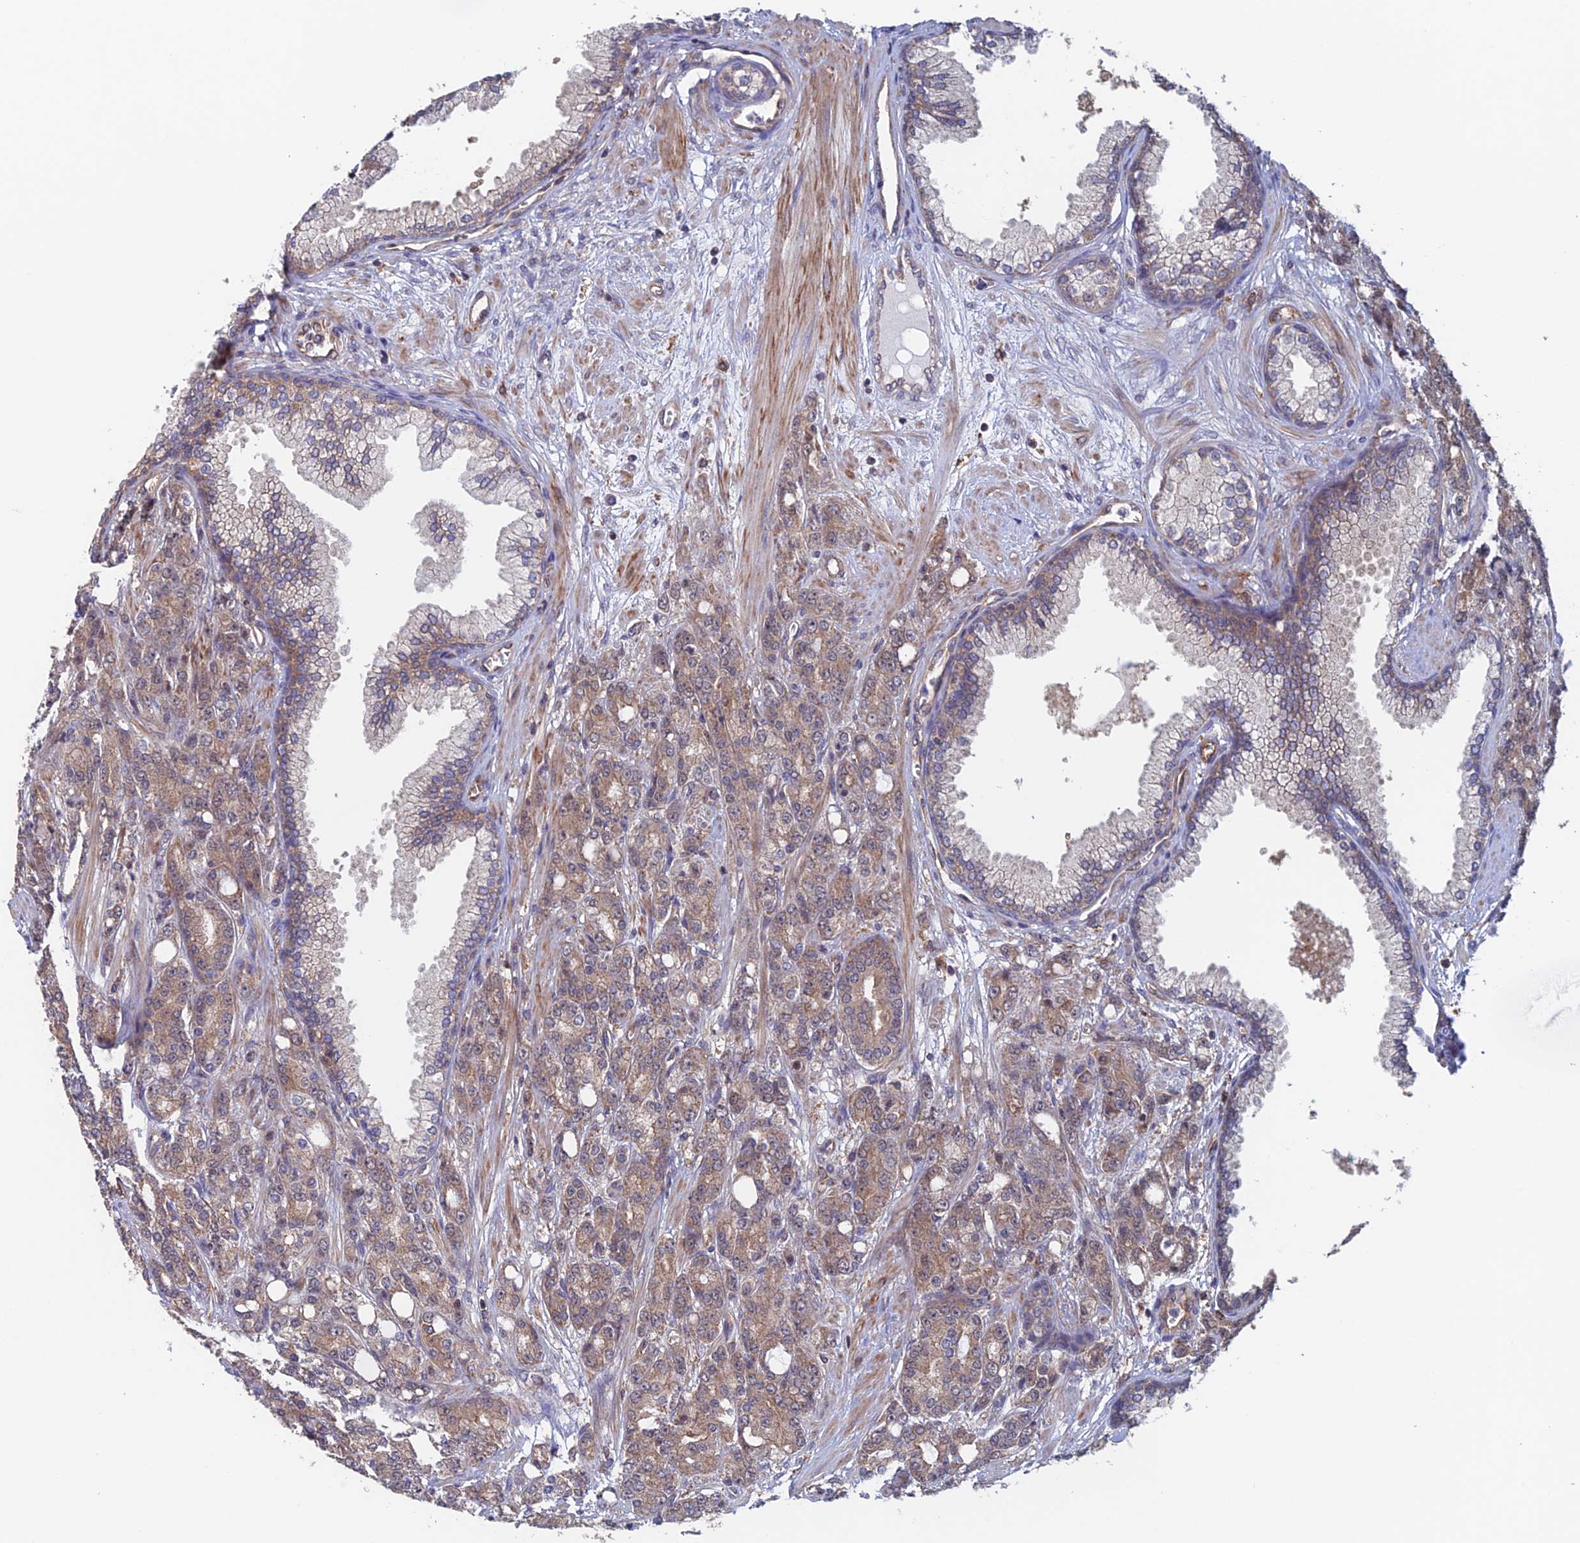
{"staining": {"intensity": "weak", "quantity": ">75%", "location": "cytoplasmic/membranous"}, "tissue": "prostate cancer", "cell_type": "Tumor cells", "image_type": "cancer", "snomed": [{"axis": "morphology", "description": "Adenocarcinoma, High grade"}, {"axis": "topography", "description": "Prostate"}], "caption": "Prostate cancer was stained to show a protein in brown. There is low levels of weak cytoplasmic/membranous positivity in approximately >75% of tumor cells.", "gene": "NUDT16L1", "patient": {"sex": "male", "age": 62}}